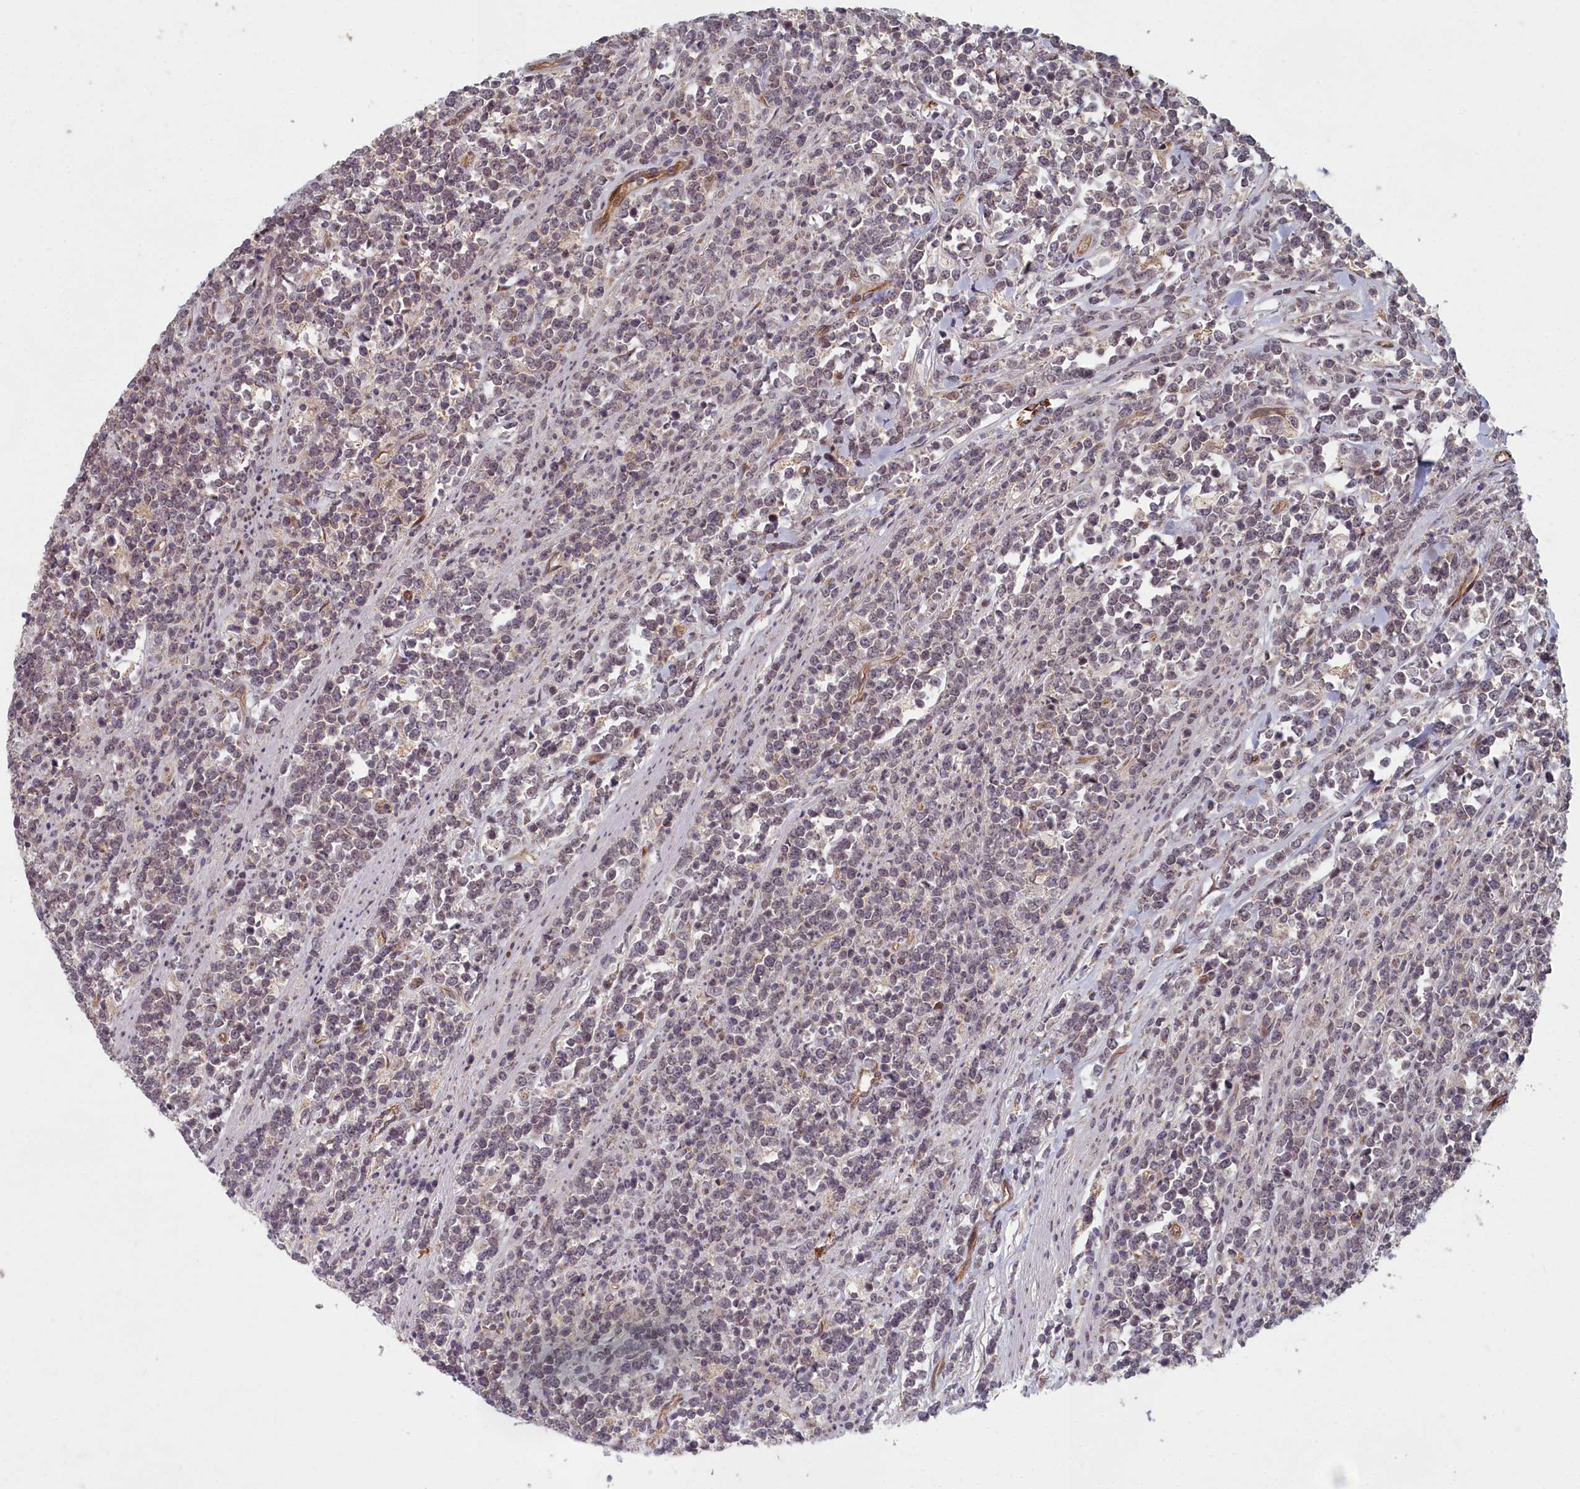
{"staining": {"intensity": "weak", "quantity": "25%-75%", "location": "cytoplasmic/membranous"}, "tissue": "lymphoma", "cell_type": "Tumor cells", "image_type": "cancer", "snomed": [{"axis": "morphology", "description": "Malignant lymphoma, non-Hodgkin's type, High grade"}, {"axis": "topography", "description": "Small intestine"}], "caption": "Protein expression analysis of high-grade malignant lymphoma, non-Hodgkin's type demonstrates weak cytoplasmic/membranous positivity in approximately 25%-75% of tumor cells.", "gene": "TSPYL4", "patient": {"sex": "male", "age": 8}}